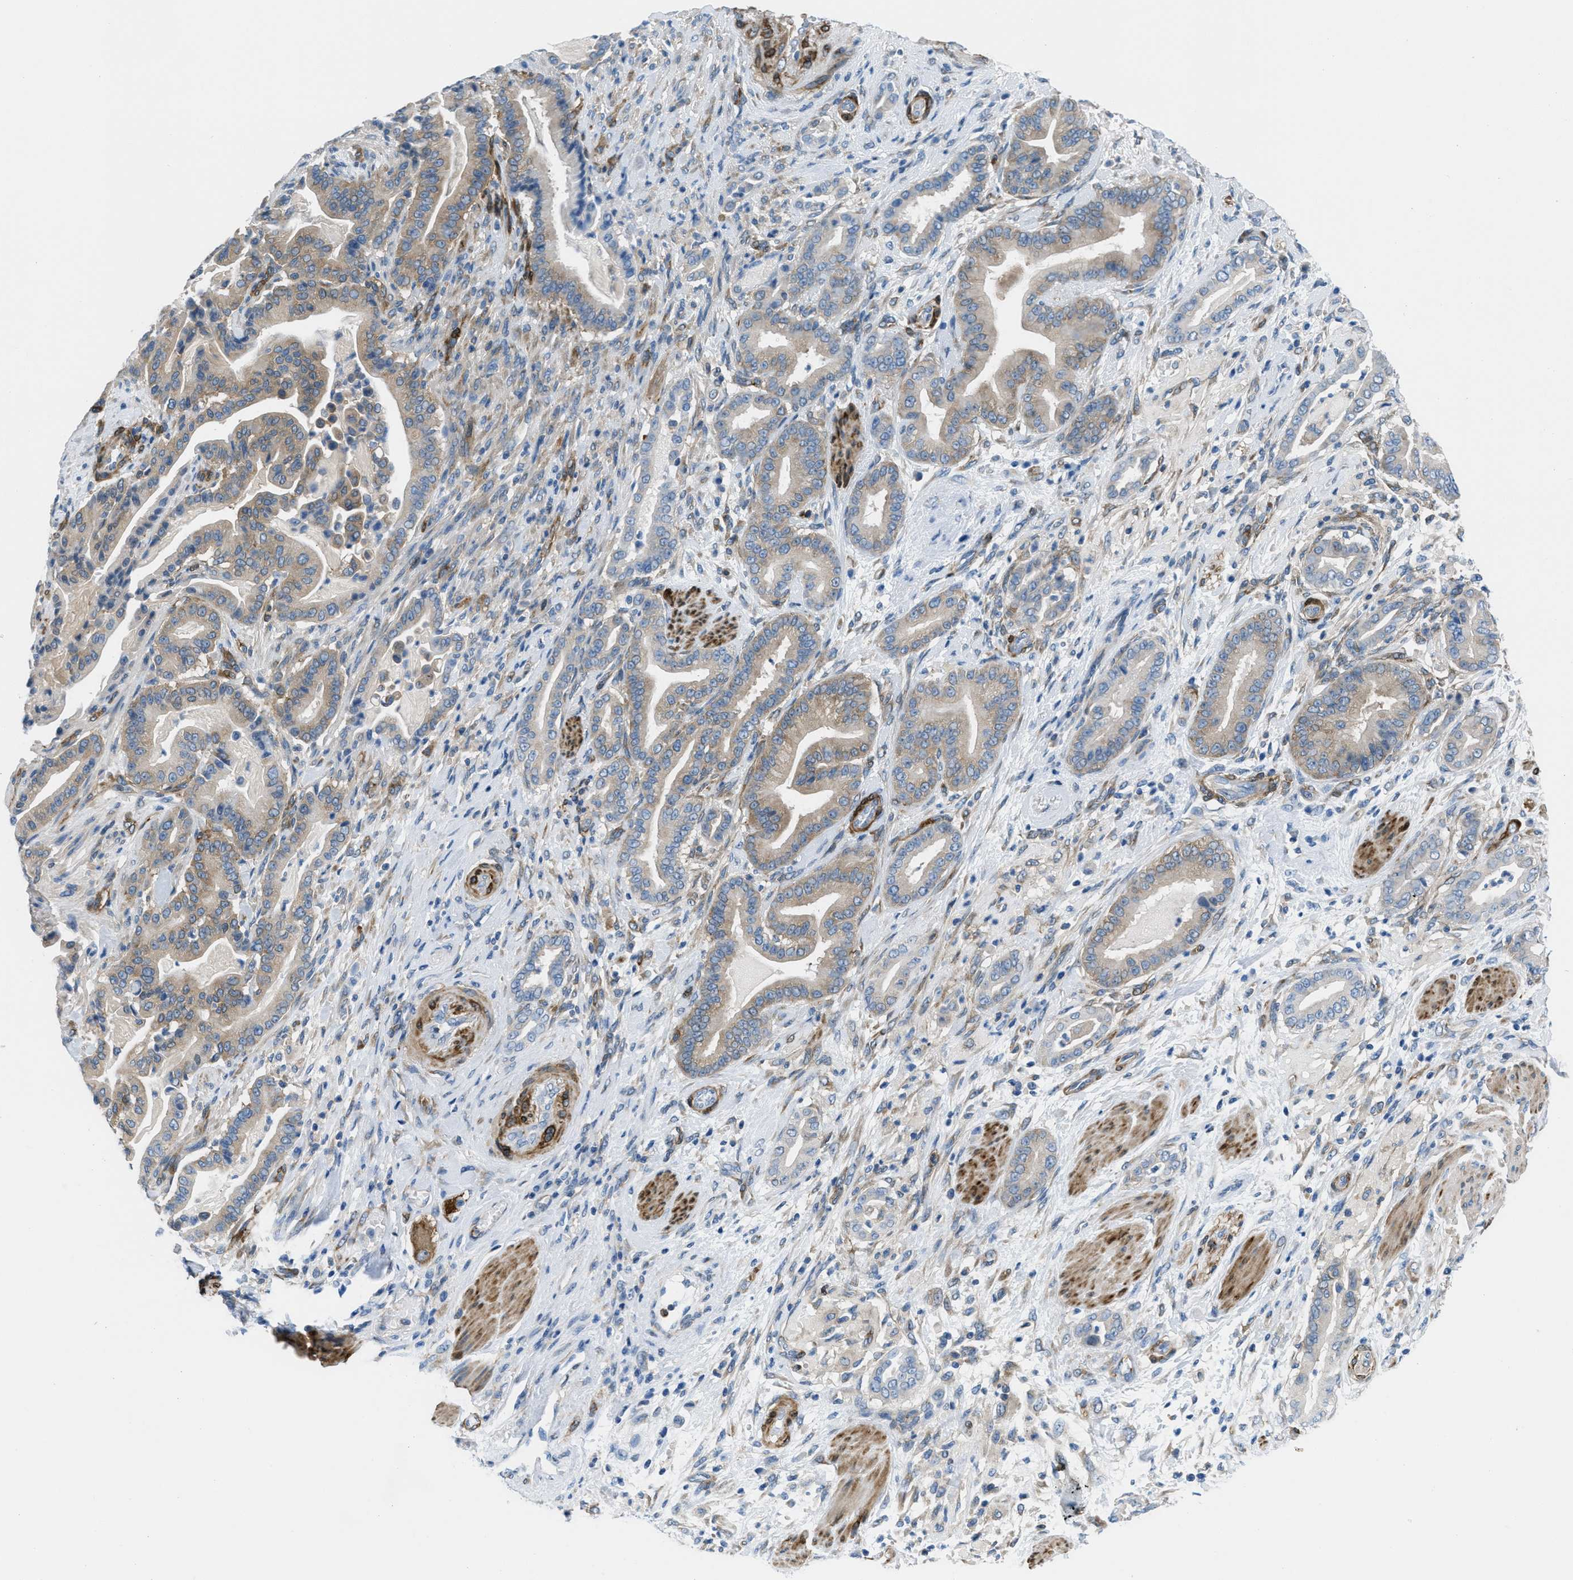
{"staining": {"intensity": "weak", "quantity": "25%-75%", "location": "cytoplasmic/membranous"}, "tissue": "pancreatic cancer", "cell_type": "Tumor cells", "image_type": "cancer", "snomed": [{"axis": "morphology", "description": "Normal tissue, NOS"}, {"axis": "morphology", "description": "Adenocarcinoma, NOS"}, {"axis": "topography", "description": "Pancreas"}], "caption": "Immunohistochemical staining of human pancreatic adenocarcinoma exhibits low levels of weak cytoplasmic/membranous protein positivity in approximately 25%-75% of tumor cells.", "gene": "MAPRE2", "patient": {"sex": "male", "age": 63}}